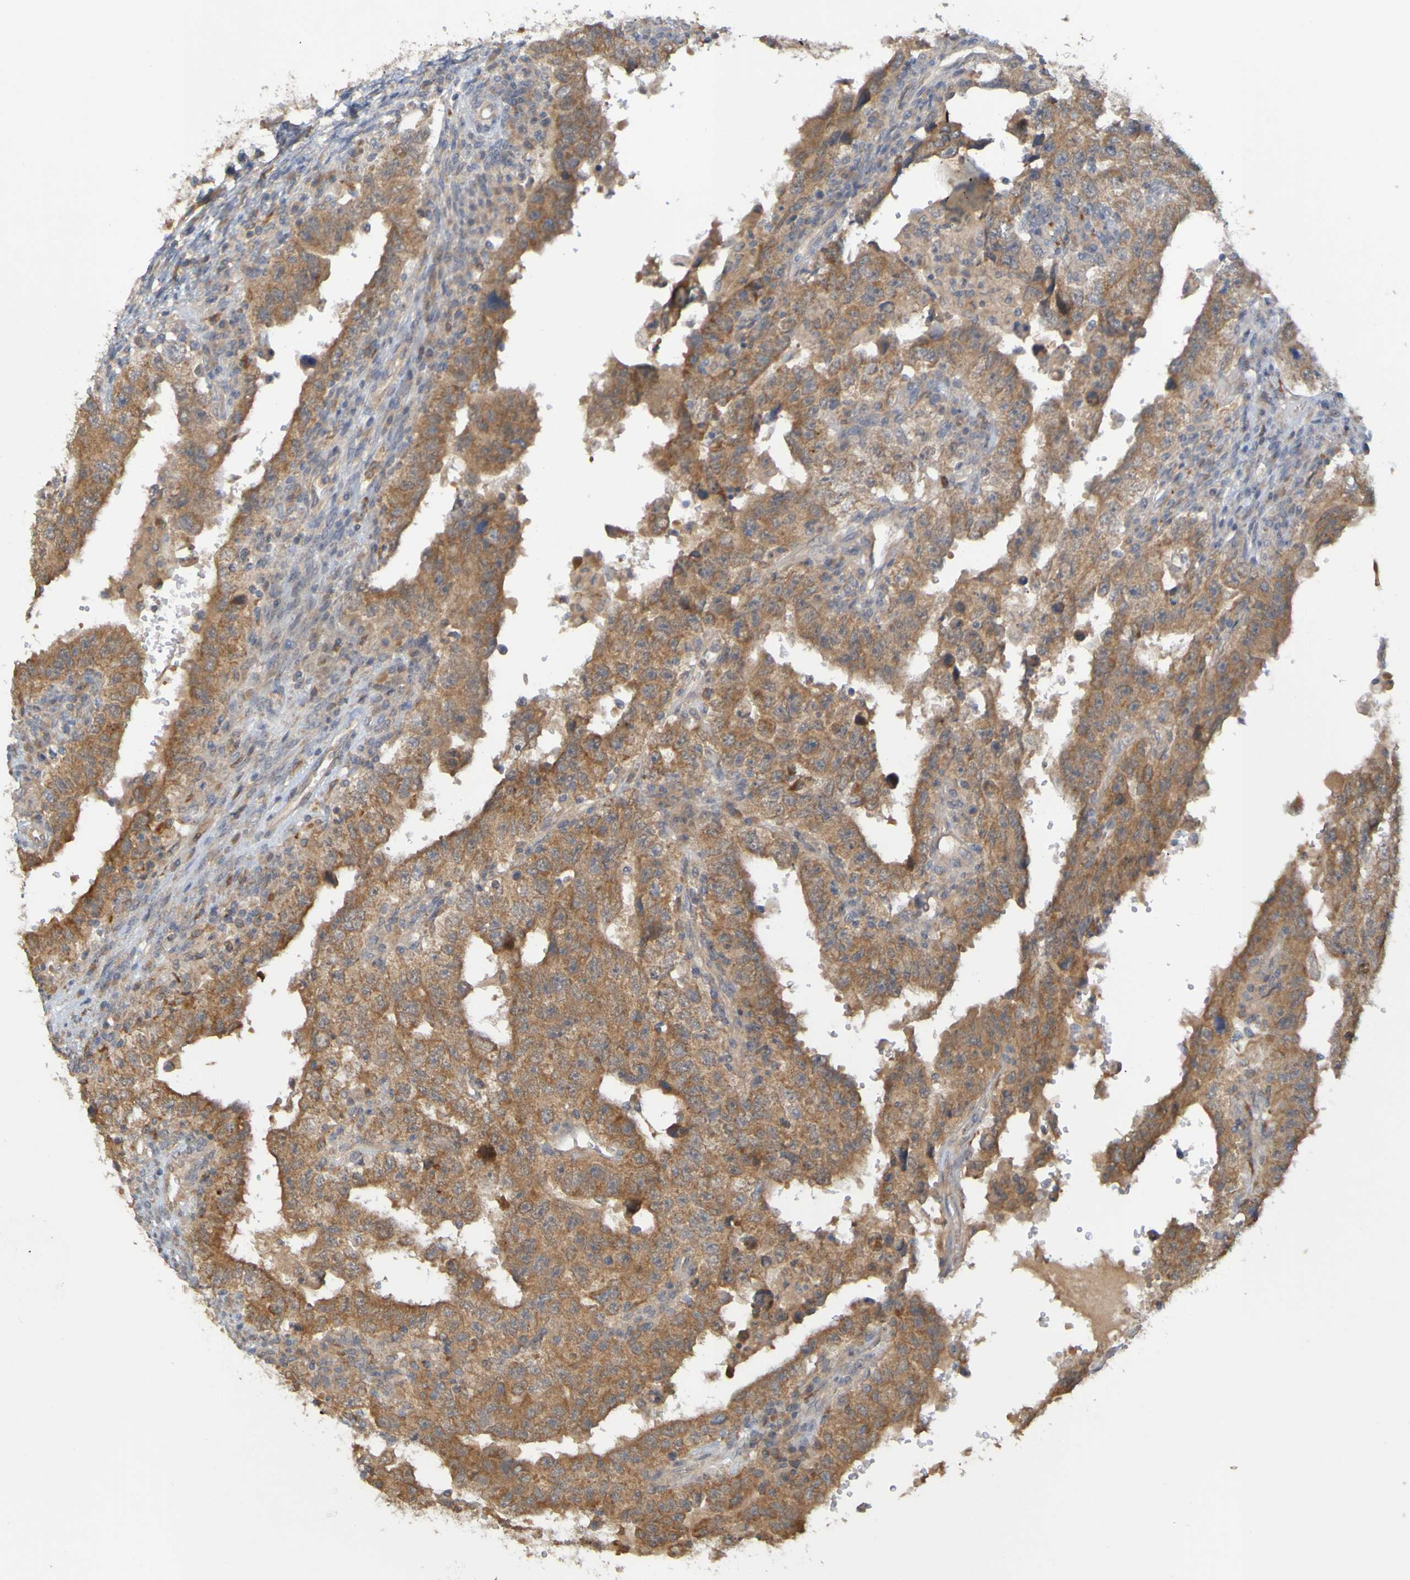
{"staining": {"intensity": "moderate", "quantity": ">75%", "location": "cytoplasmic/membranous"}, "tissue": "testis cancer", "cell_type": "Tumor cells", "image_type": "cancer", "snomed": [{"axis": "morphology", "description": "Carcinoma, Embryonal, NOS"}, {"axis": "topography", "description": "Testis"}], "caption": "Embryonal carcinoma (testis) stained with a protein marker demonstrates moderate staining in tumor cells.", "gene": "NAV2", "patient": {"sex": "male", "age": 26}}